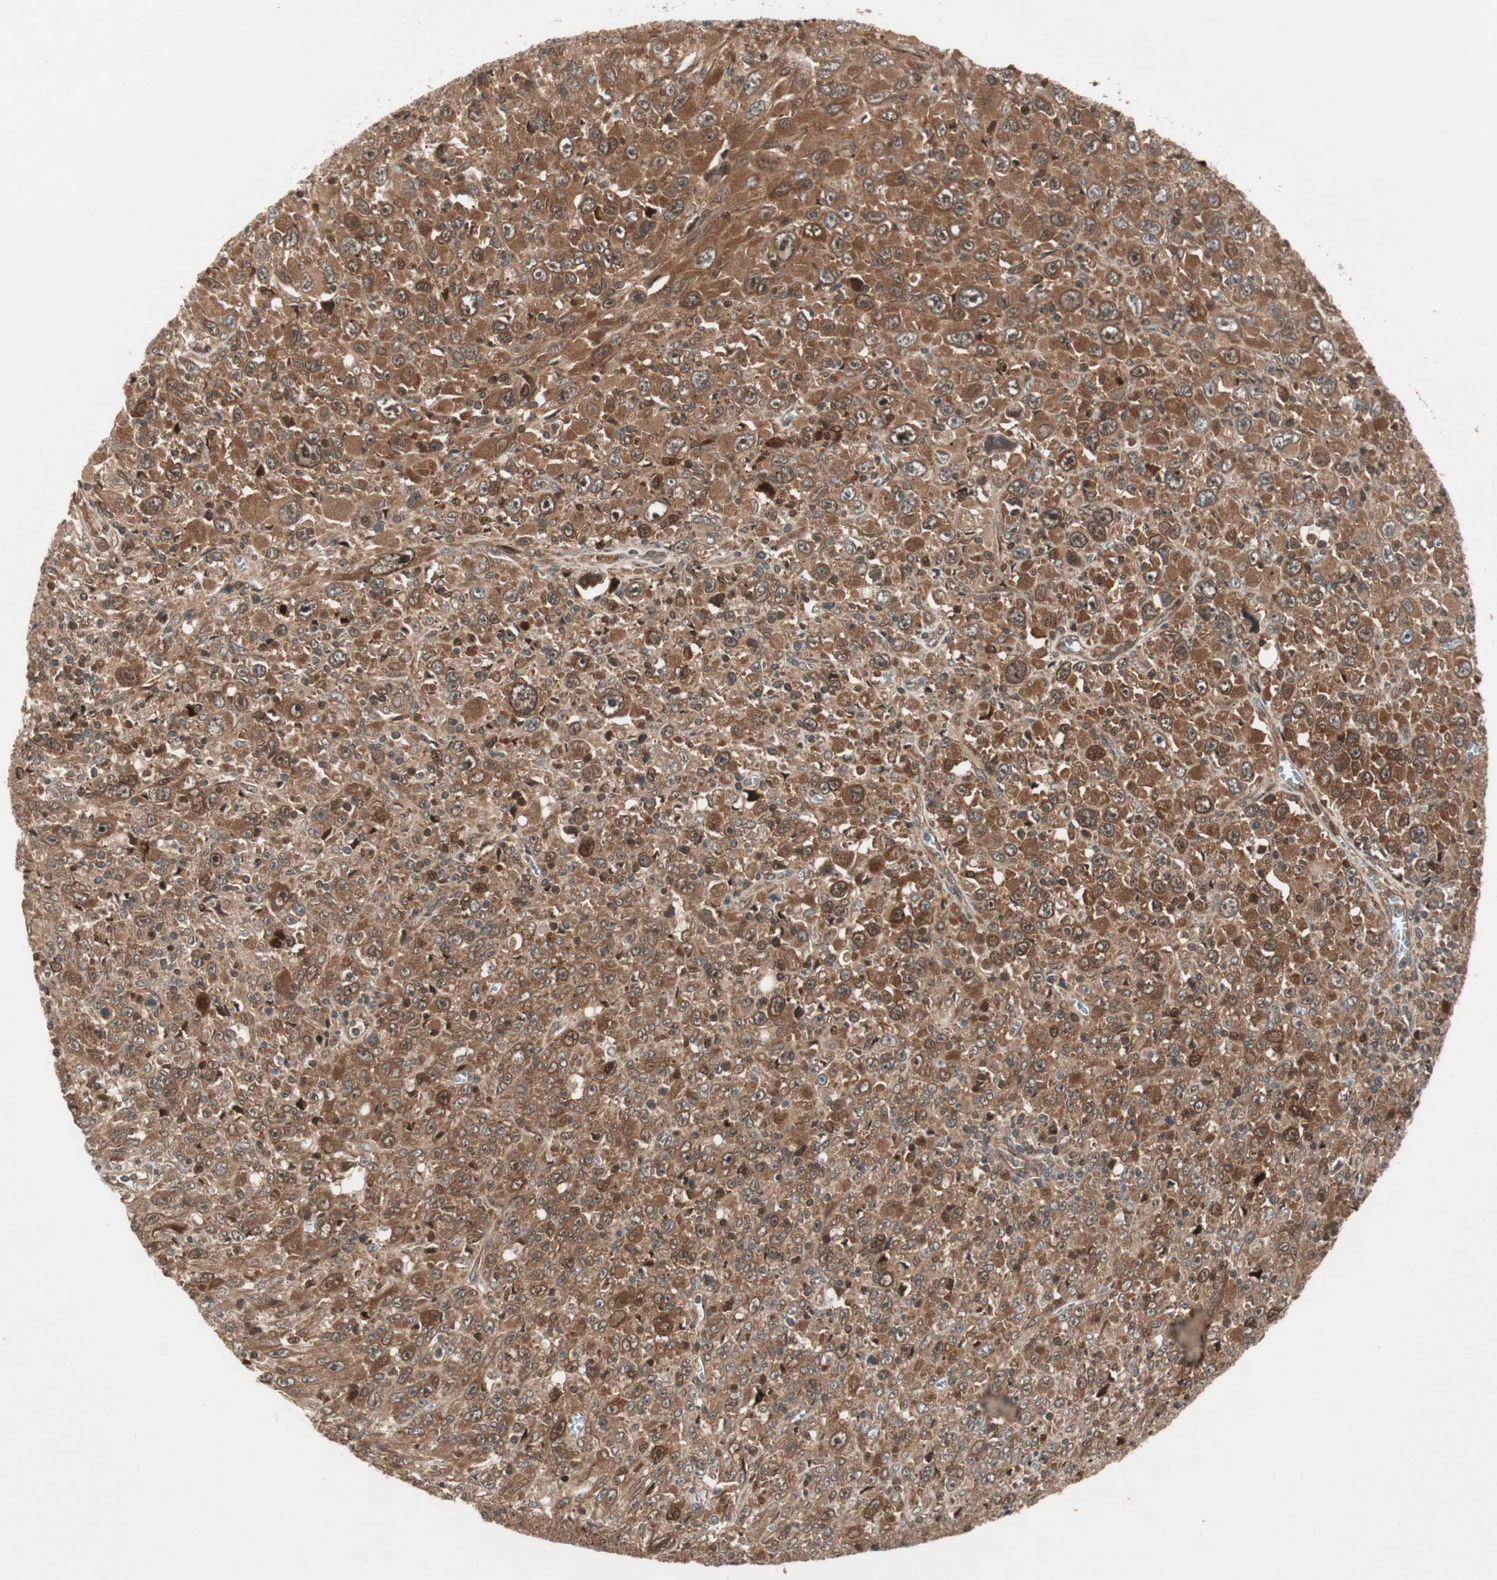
{"staining": {"intensity": "moderate", "quantity": ">75%", "location": "cytoplasmic/membranous"}, "tissue": "melanoma", "cell_type": "Tumor cells", "image_type": "cancer", "snomed": [{"axis": "morphology", "description": "Malignant melanoma, Metastatic site"}, {"axis": "topography", "description": "Skin"}], "caption": "IHC image of human malignant melanoma (metastatic site) stained for a protein (brown), which exhibits medium levels of moderate cytoplasmic/membranous expression in approximately >75% of tumor cells.", "gene": "PRKG2", "patient": {"sex": "female", "age": 56}}